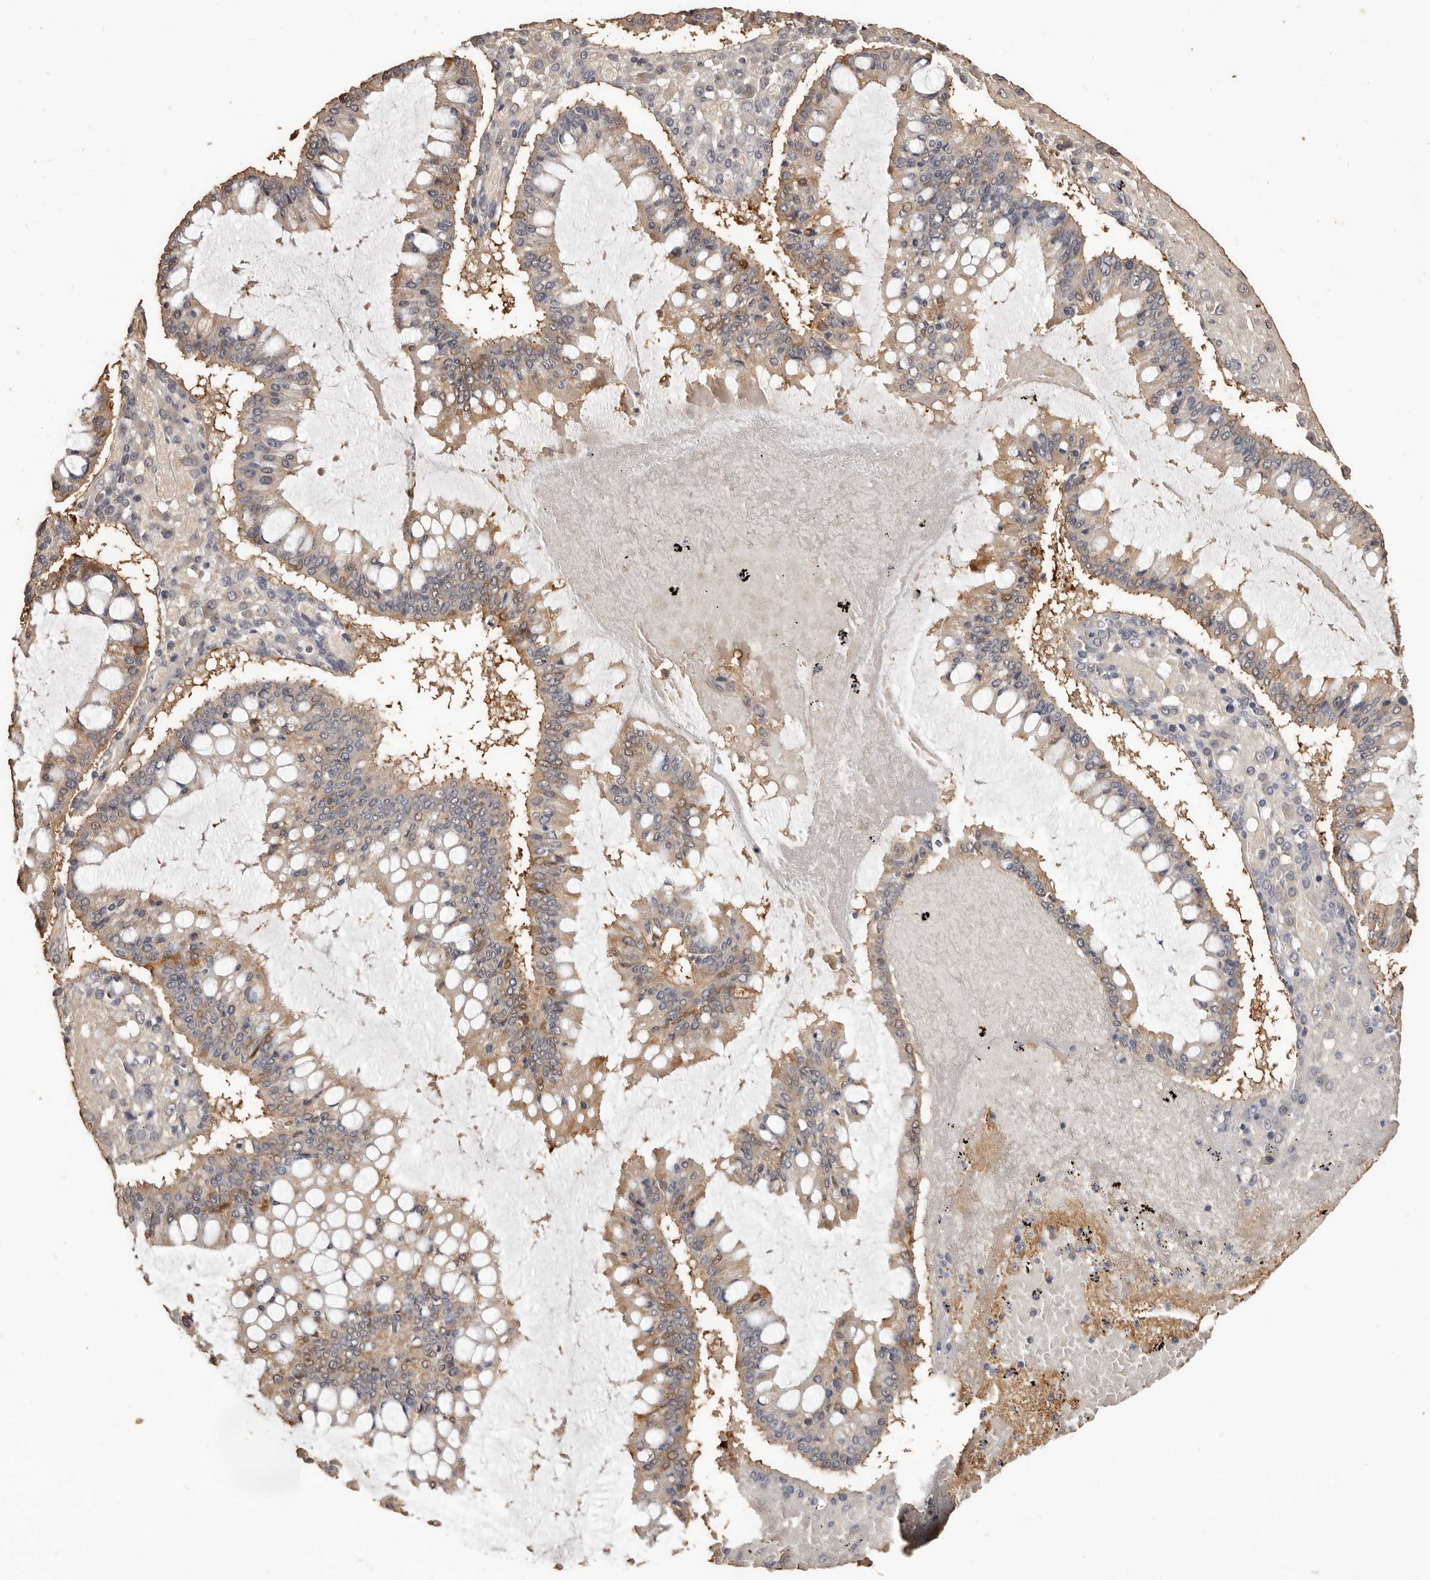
{"staining": {"intensity": "moderate", "quantity": "<25%", "location": "cytoplasmic/membranous"}, "tissue": "ovarian cancer", "cell_type": "Tumor cells", "image_type": "cancer", "snomed": [{"axis": "morphology", "description": "Cystadenocarcinoma, mucinous, NOS"}, {"axis": "topography", "description": "Ovary"}], "caption": "Immunohistochemical staining of mucinous cystadenocarcinoma (ovarian) demonstrates moderate cytoplasmic/membranous protein staining in about <25% of tumor cells.", "gene": "INAVA", "patient": {"sex": "female", "age": 73}}